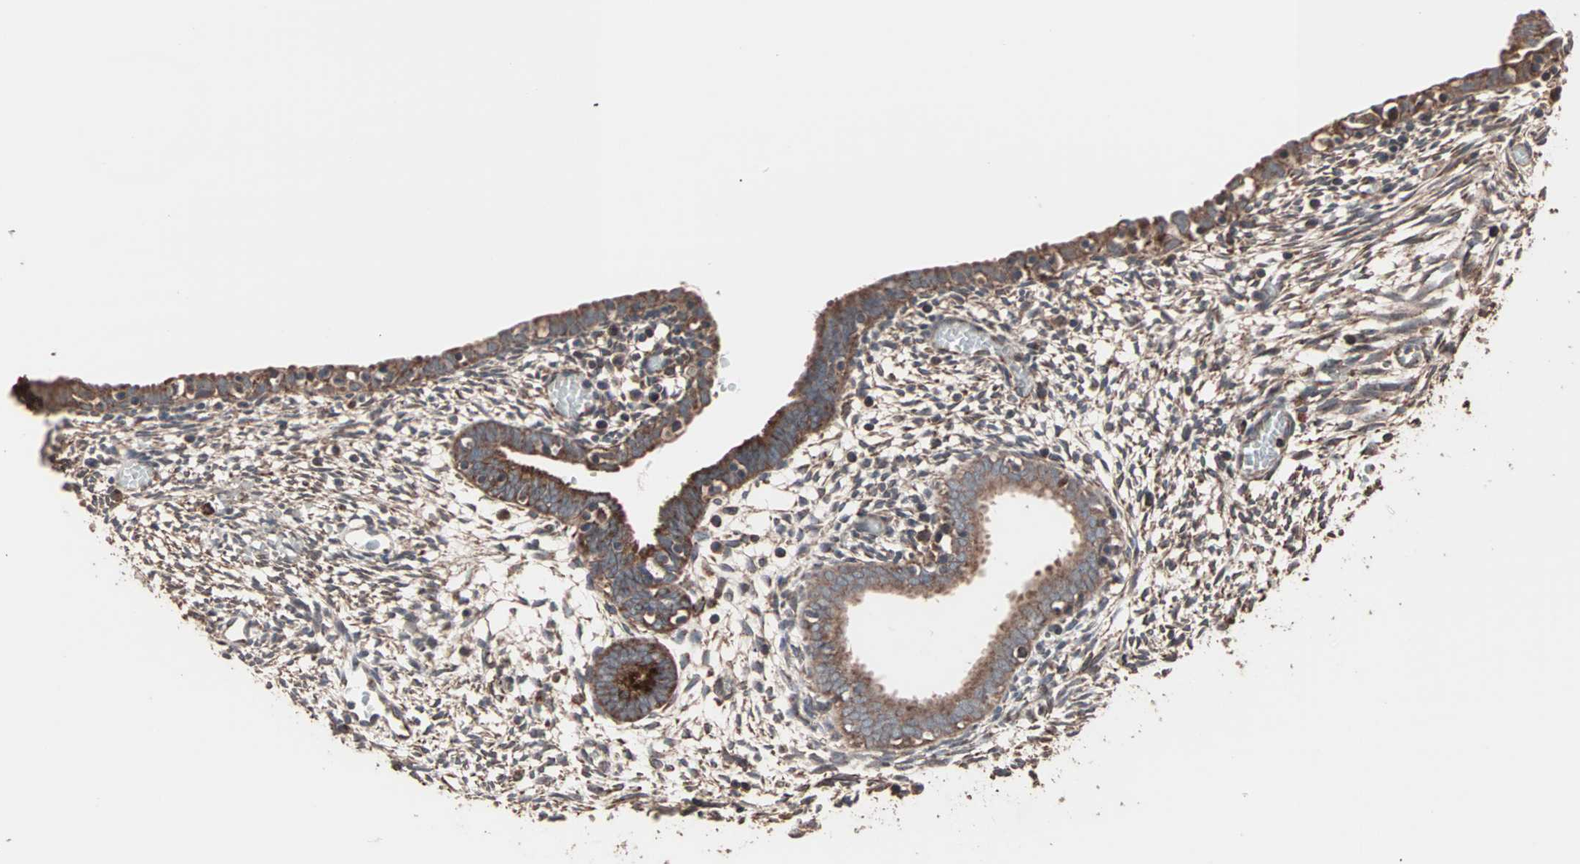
{"staining": {"intensity": "moderate", "quantity": ">75%", "location": "cytoplasmic/membranous"}, "tissue": "endometrium", "cell_type": "Cells in endometrial stroma", "image_type": "normal", "snomed": [{"axis": "morphology", "description": "Normal tissue, NOS"}, {"axis": "morphology", "description": "Atrophy, NOS"}, {"axis": "topography", "description": "Uterus"}, {"axis": "topography", "description": "Endometrium"}], "caption": "About >75% of cells in endometrial stroma in benign human endometrium demonstrate moderate cytoplasmic/membranous protein staining as visualized by brown immunohistochemical staining.", "gene": "MRPL2", "patient": {"sex": "female", "age": 68}}